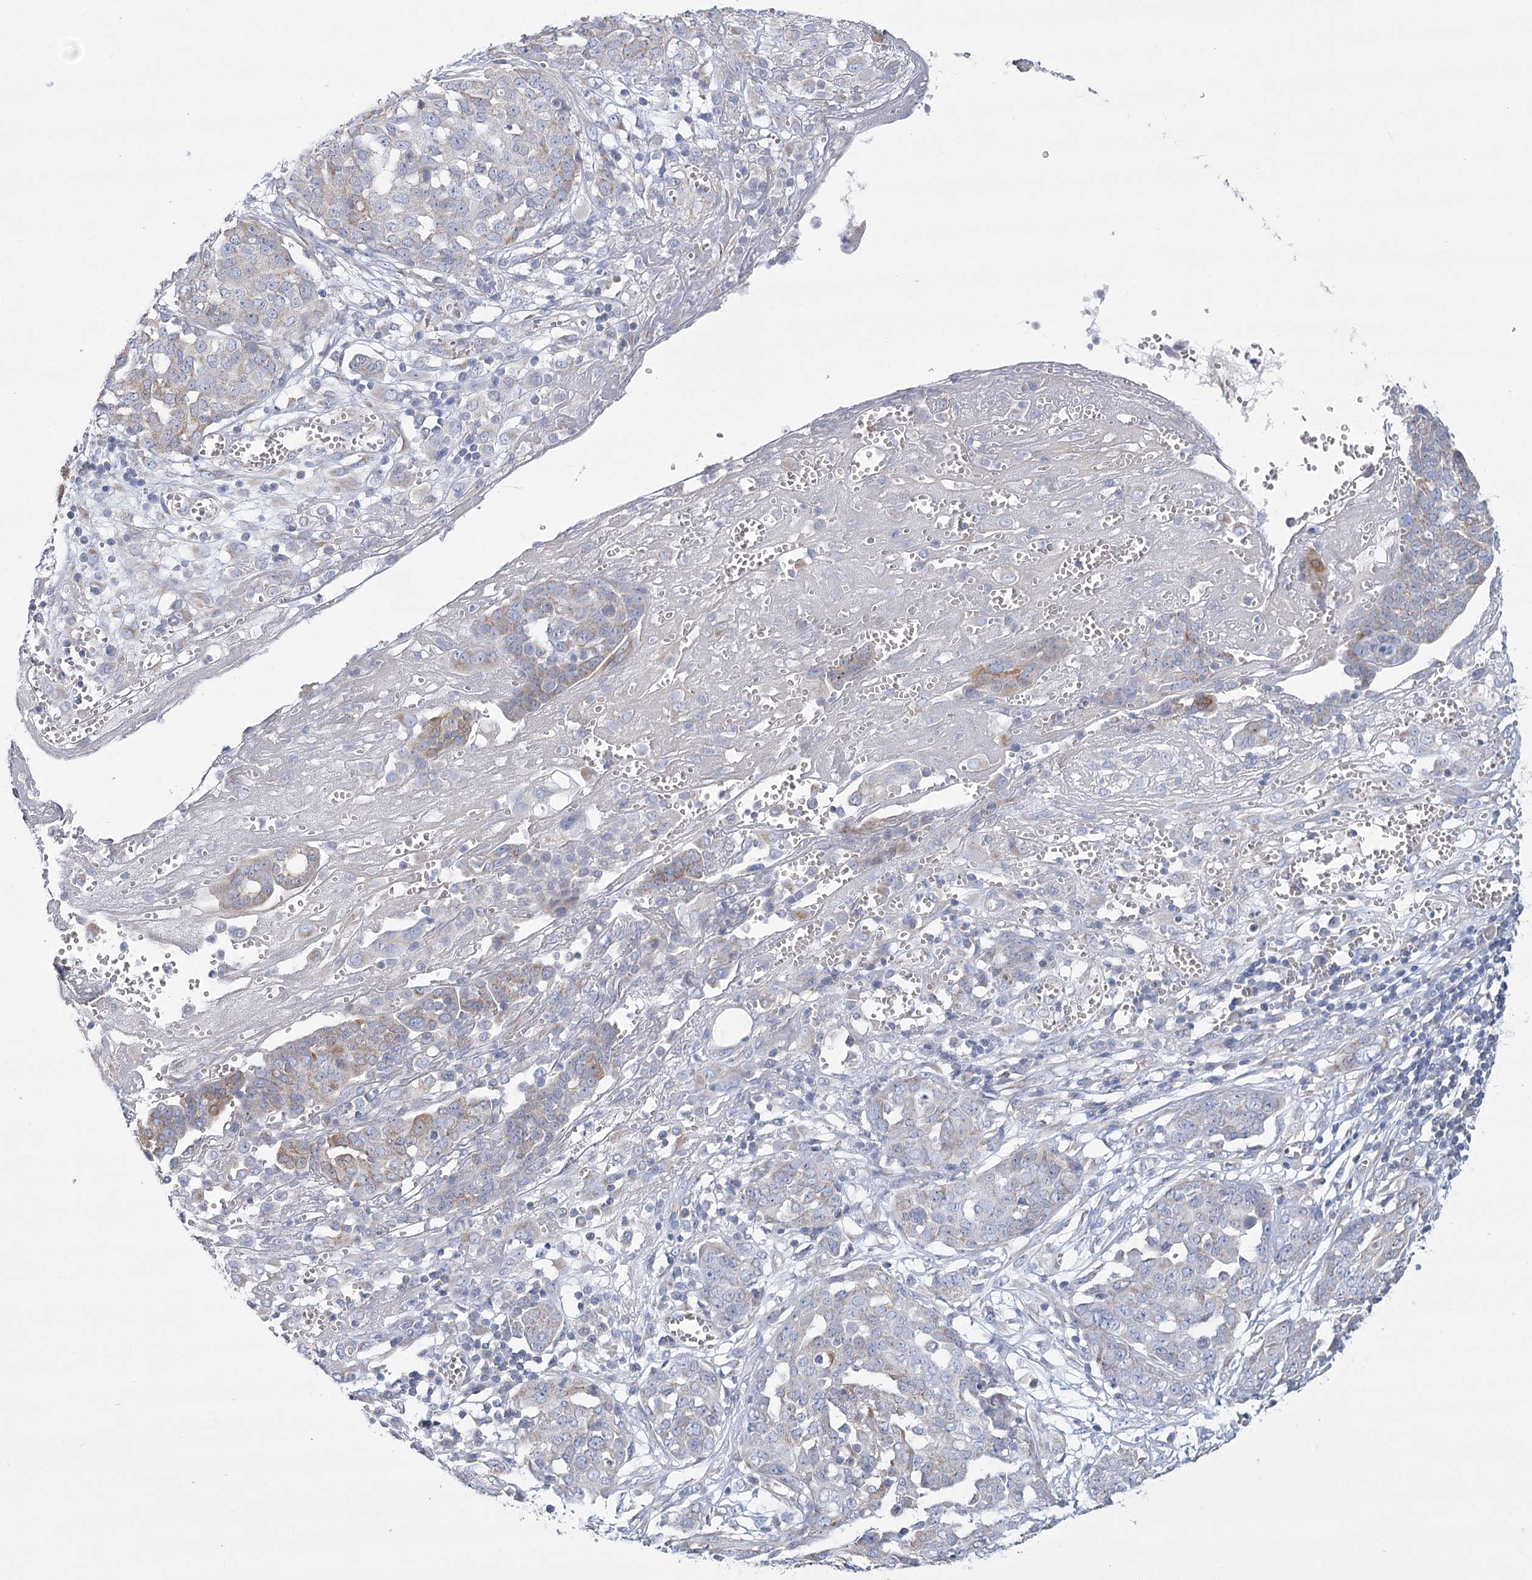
{"staining": {"intensity": "weak", "quantity": "<25%", "location": "cytoplasmic/membranous"}, "tissue": "ovarian cancer", "cell_type": "Tumor cells", "image_type": "cancer", "snomed": [{"axis": "morphology", "description": "Cystadenocarcinoma, serous, NOS"}, {"axis": "topography", "description": "Soft tissue"}, {"axis": "topography", "description": "Ovary"}], "caption": "Immunohistochemistry (IHC) of ovarian cancer (serous cystadenocarcinoma) exhibits no expression in tumor cells.", "gene": "SNX7", "patient": {"sex": "female", "age": 57}}